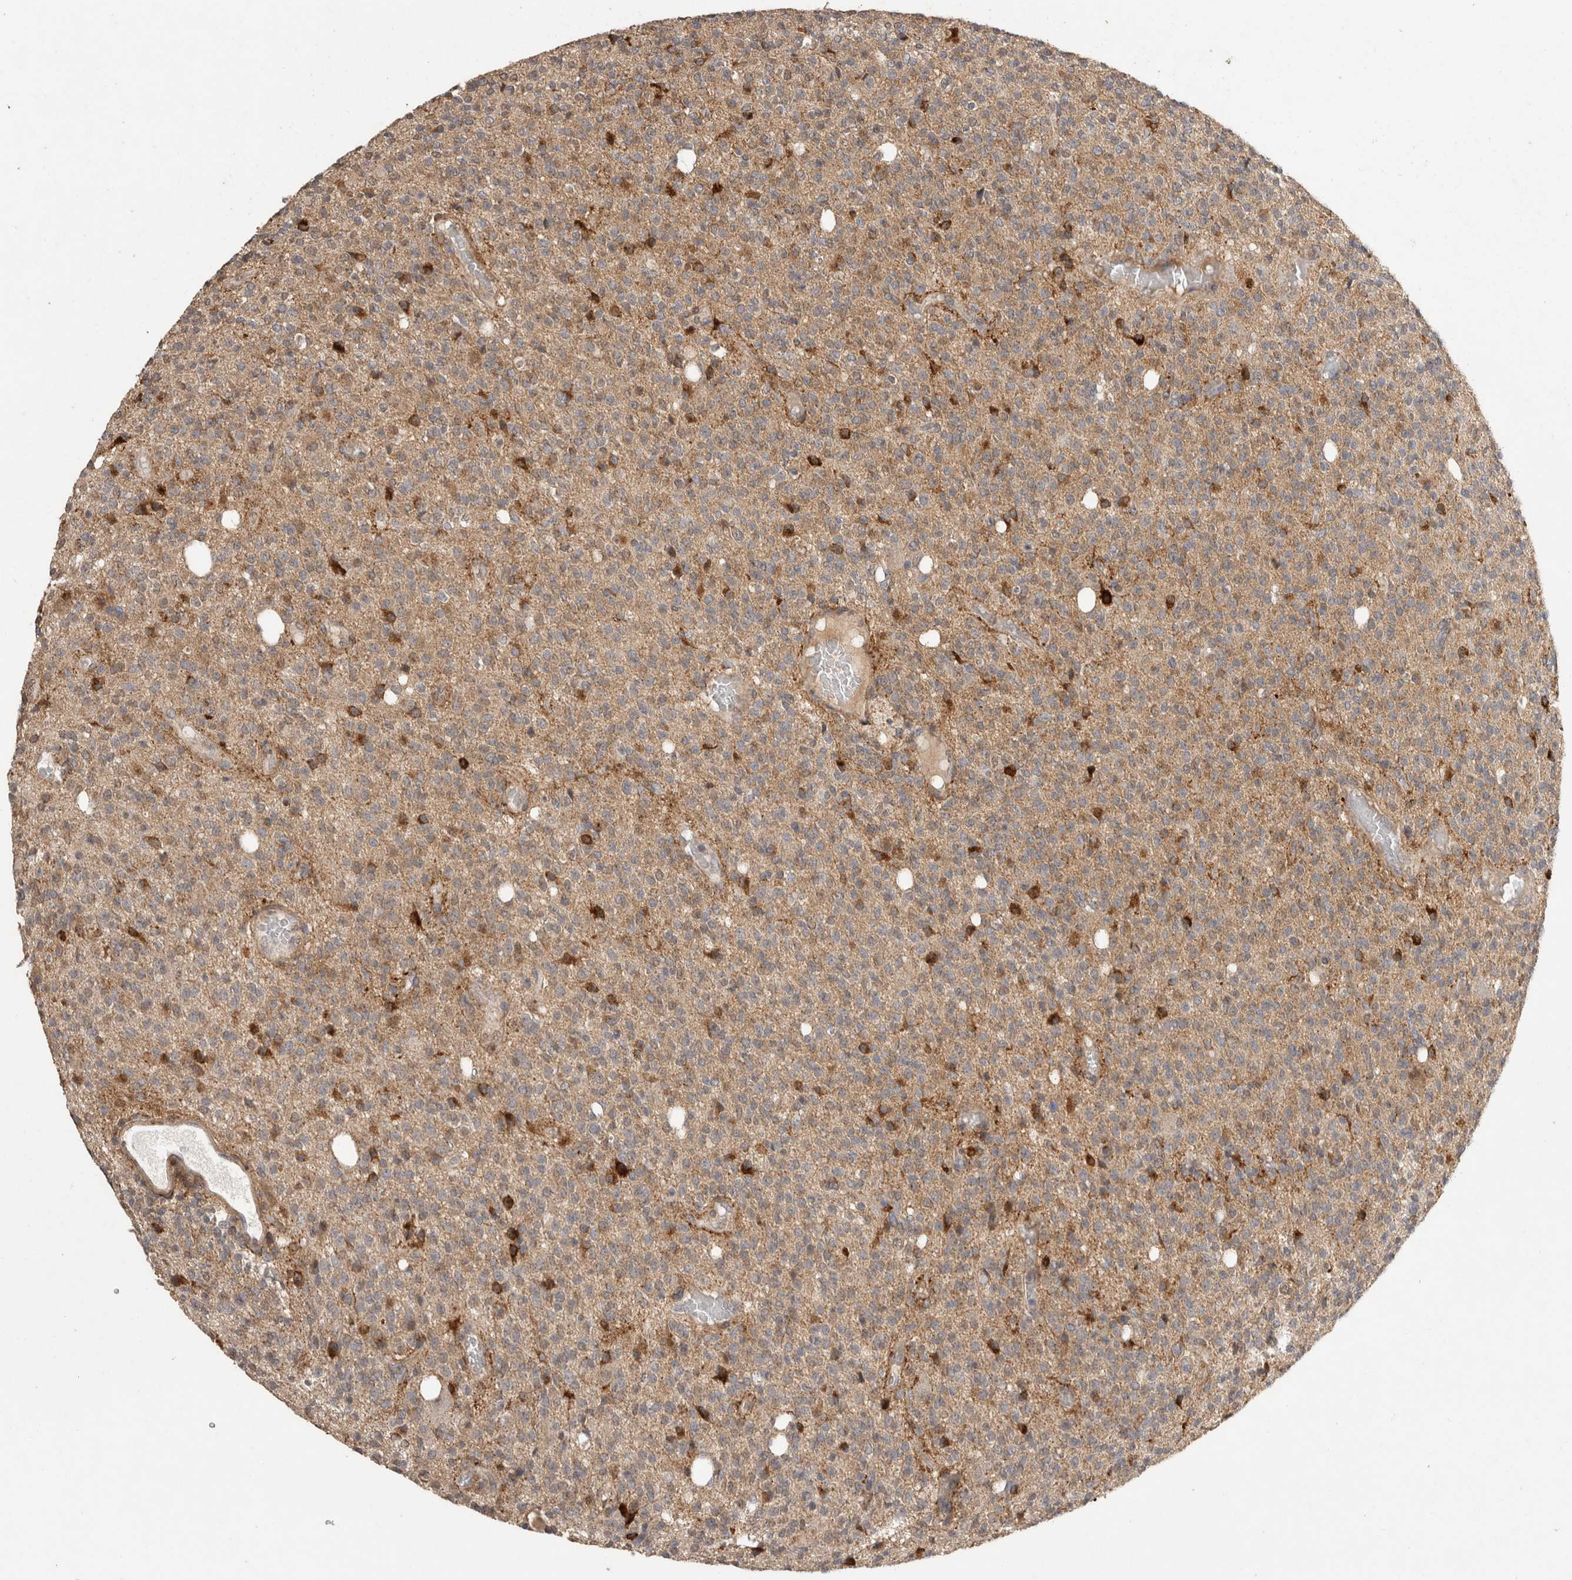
{"staining": {"intensity": "moderate", "quantity": ">75%", "location": "cytoplasmic/membranous"}, "tissue": "glioma", "cell_type": "Tumor cells", "image_type": "cancer", "snomed": [{"axis": "morphology", "description": "Glioma, malignant, High grade"}, {"axis": "topography", "description": "Brain"}], "caption": "A medium amount of moderate cytoplasmic/membranous expression is identified in about >75% of tumor cells in glioma tissue. Ihc stains the protein of interest in brown and the nuclei are stained blue.", "gene": "C1QTNF5", "patient": {"sex": "male", "age": 34}}